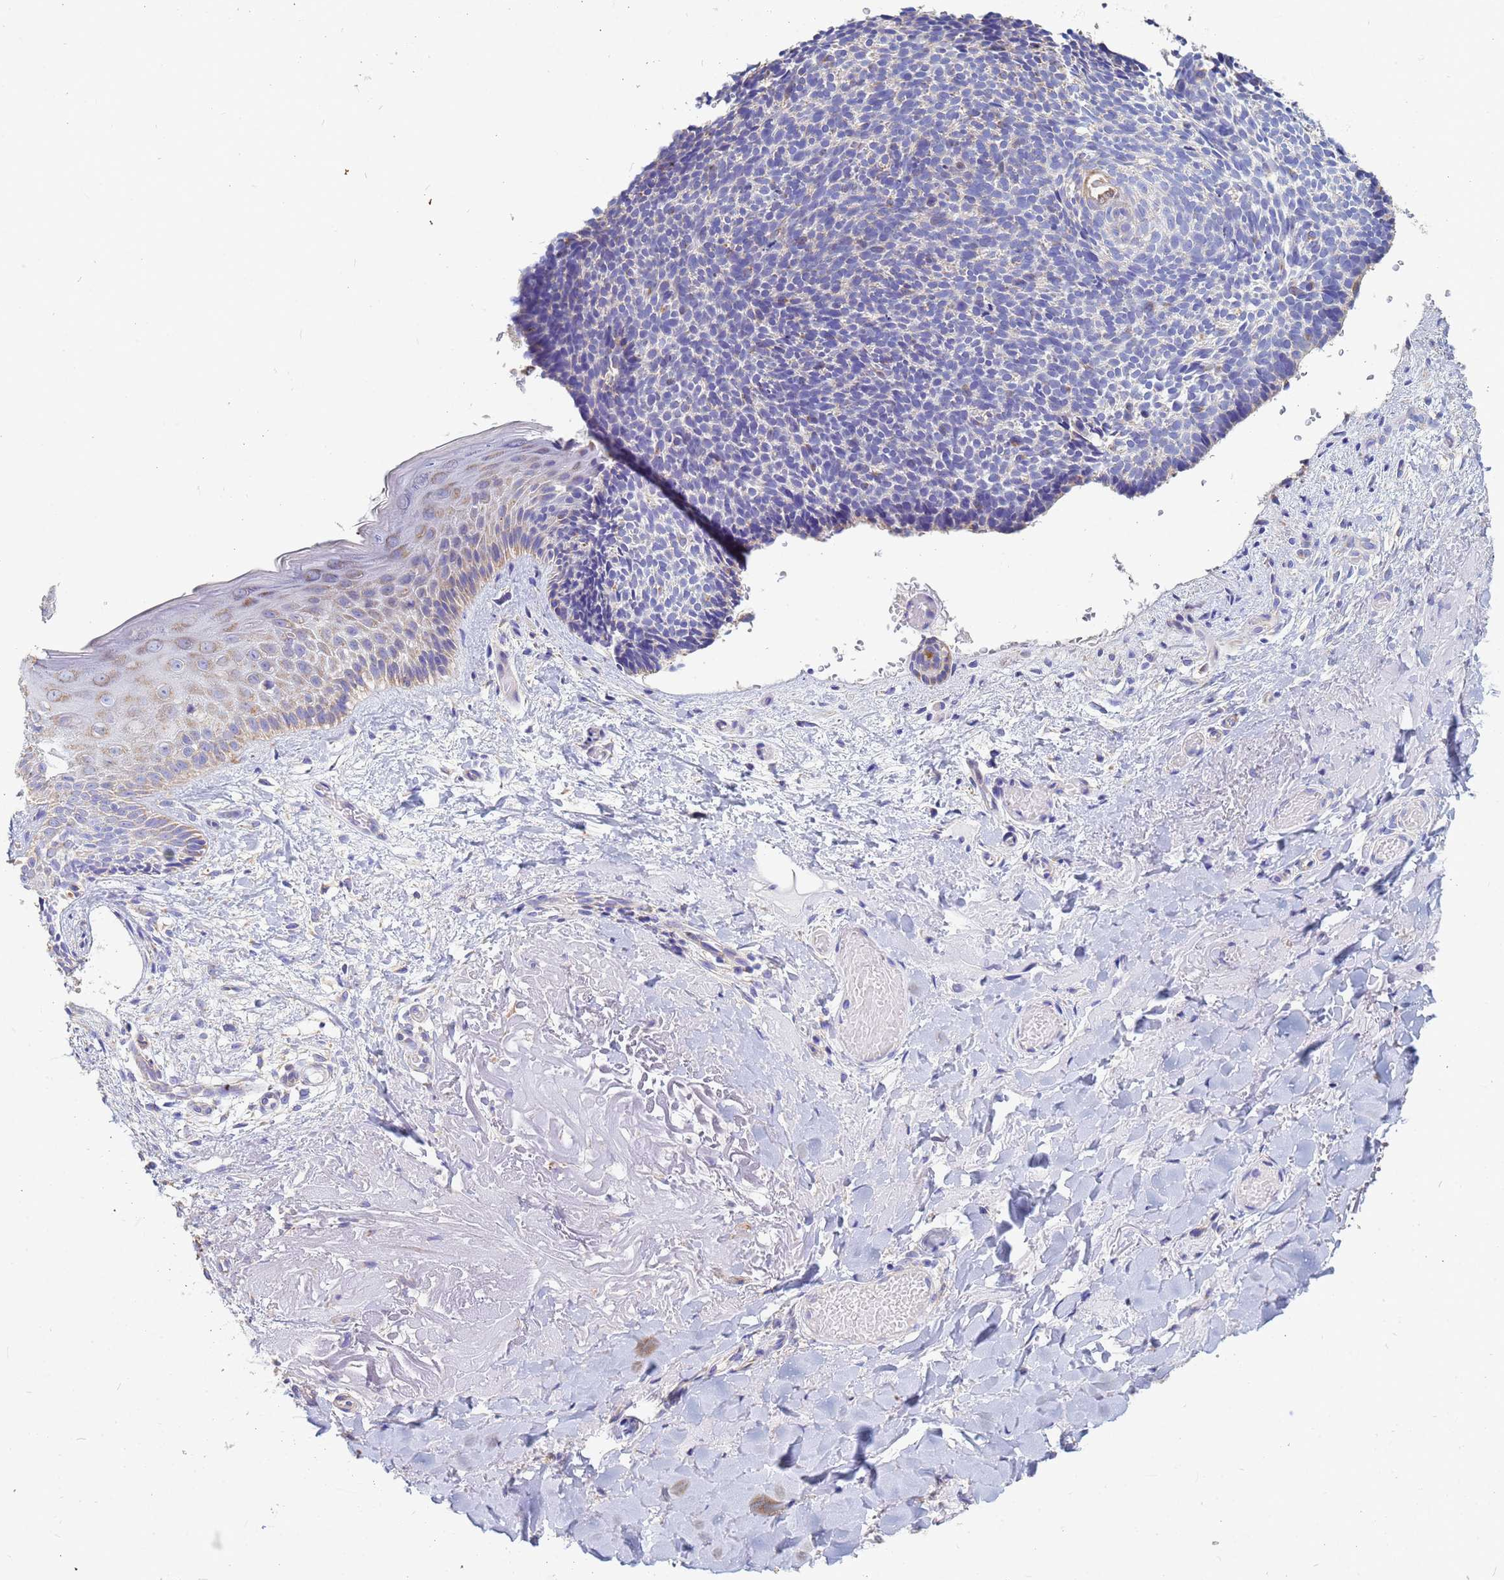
{"staining": {"intensity": "weak", "quantity": "<25%", "location": "cytoplasmic/membranous"}, "tissue": "skin cancer", "cell_type": "Tumor cells", "image_type": "cancer", "snomed": [{"axis": "morphology", "description": "Basal cell carcinoma"}, {"axis": "topography", "description": "Skin"}], "caption": "Image shows no protein staining in tumor cells of skin basal cell carcinoma tissue.", "gene": "UQCRH", "patient": {"sex": "male", "age": 84}}